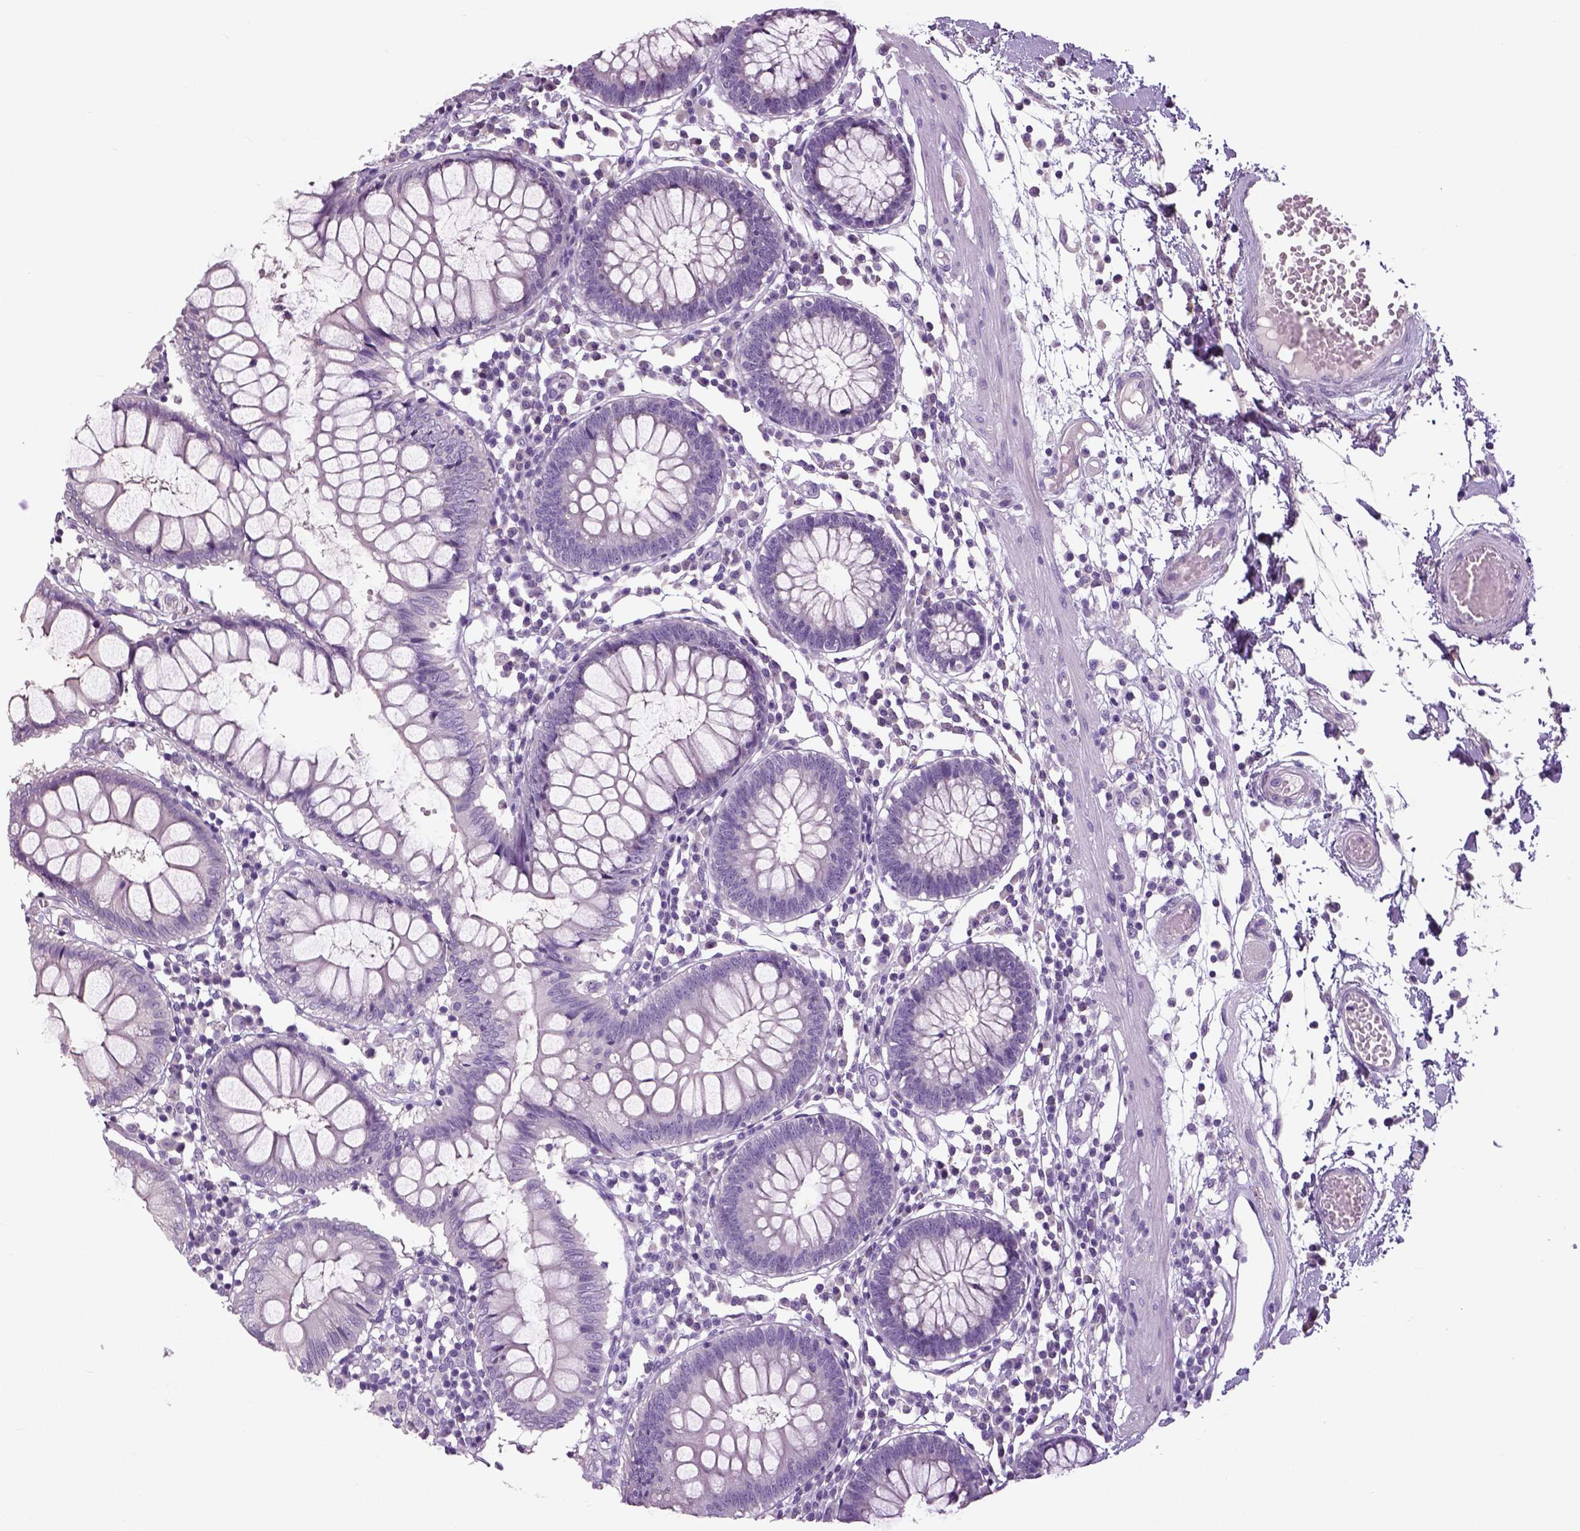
{"staining": {"intensity": "negative", "quantity": "none", "location": "none"}, "tissue": "colon", "cell_type": "Endothelial cells", "image_type": "normal", "snomed": [{"axis": "morphology", "description": "Normal tissue, NOS"}, {"axis": "morphology", "description": "Adenocarcinoma, NOS"}, {"axis": "topography", "description": "Colon"}], "caption": "This is an immunohistochemistry (IHC) histopathology image of normal human colon. There is no staining in endothelial cells.", "gene": "NECAB1", "patient": {"sex": "male", "age": 83}}